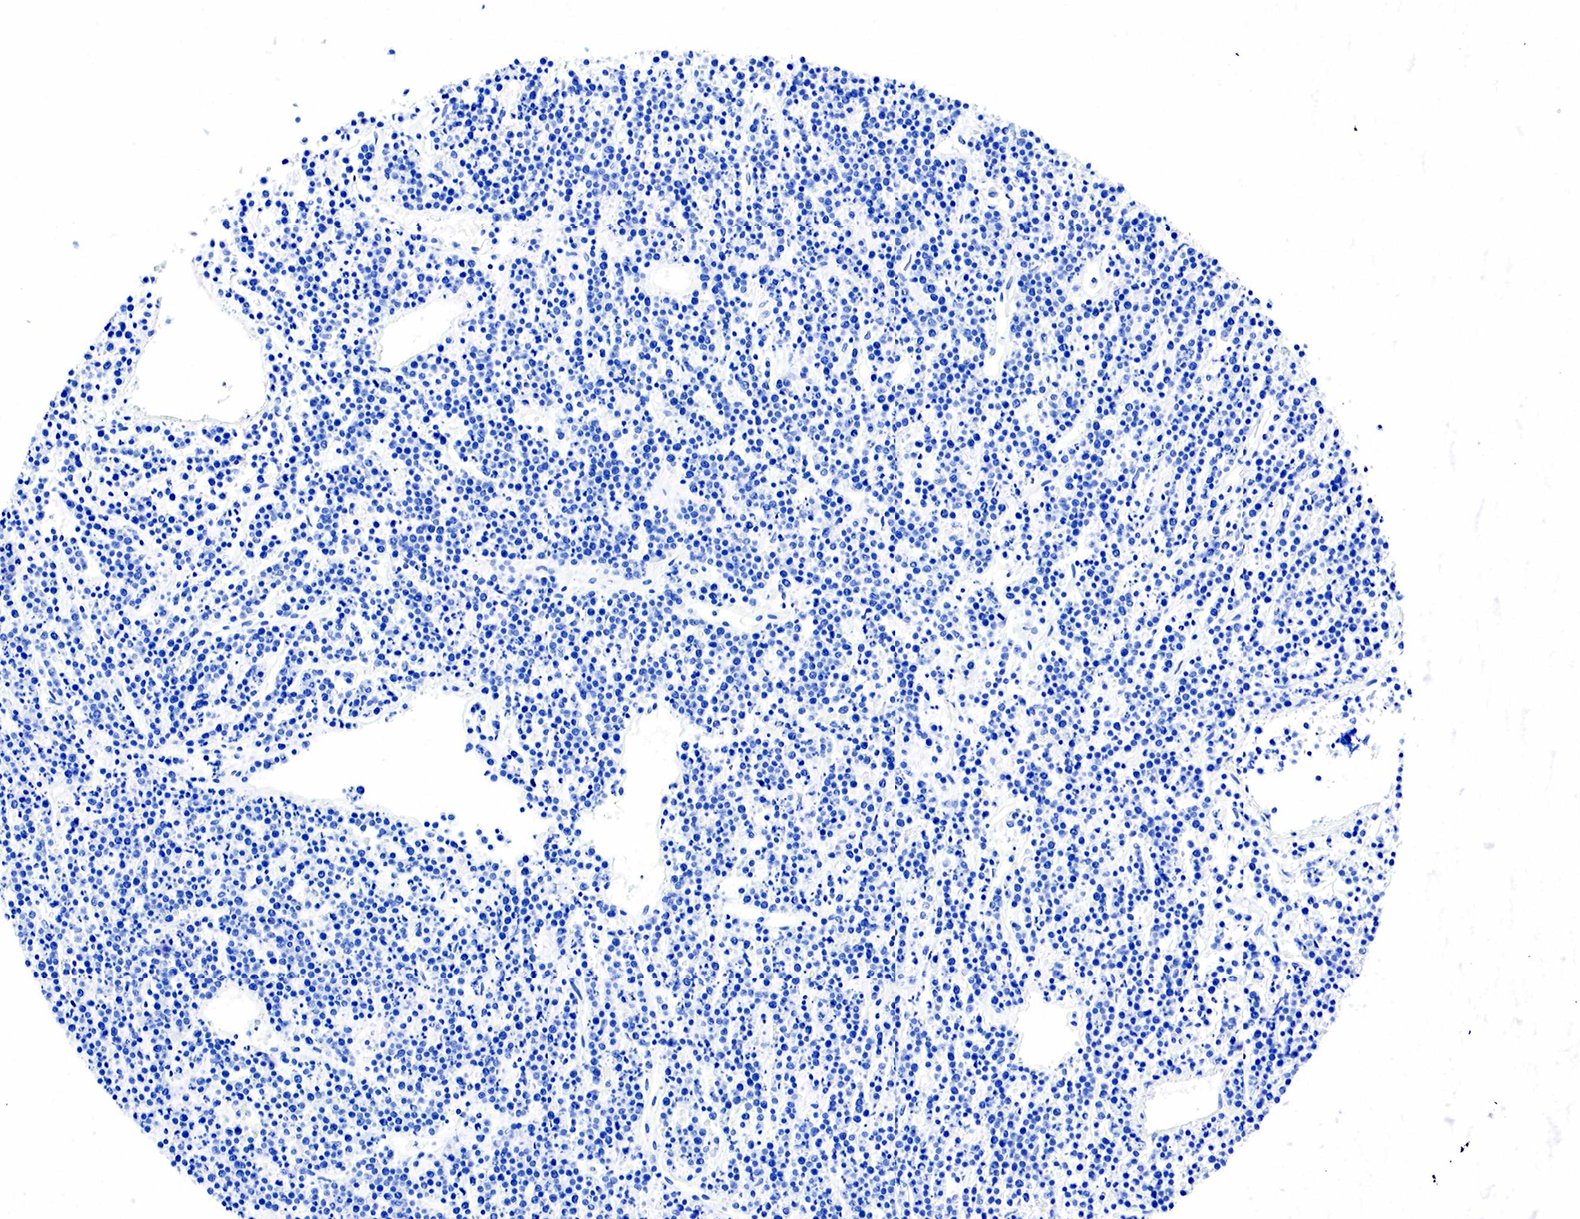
{"staining": {"intensity": "negative", "quantity": "none", "location": "none"}, "tissue": "lymphoma", "cell_type": "Tumor cells", "image_type": "cancer", "snomed": [{"axis": "morphology", "description": "Malignant lymphoma, non-Hodgkin's type, High grade"}, {"axis": "topography", "description": "Ovary"}], "caption": "Image shows no significant protein positivity in tumor cells of malignant lymphoma, non-Hodgkin's type (high-grade).", "gene": "ESR1", "patient": {"sex": "female", "age": 56}}